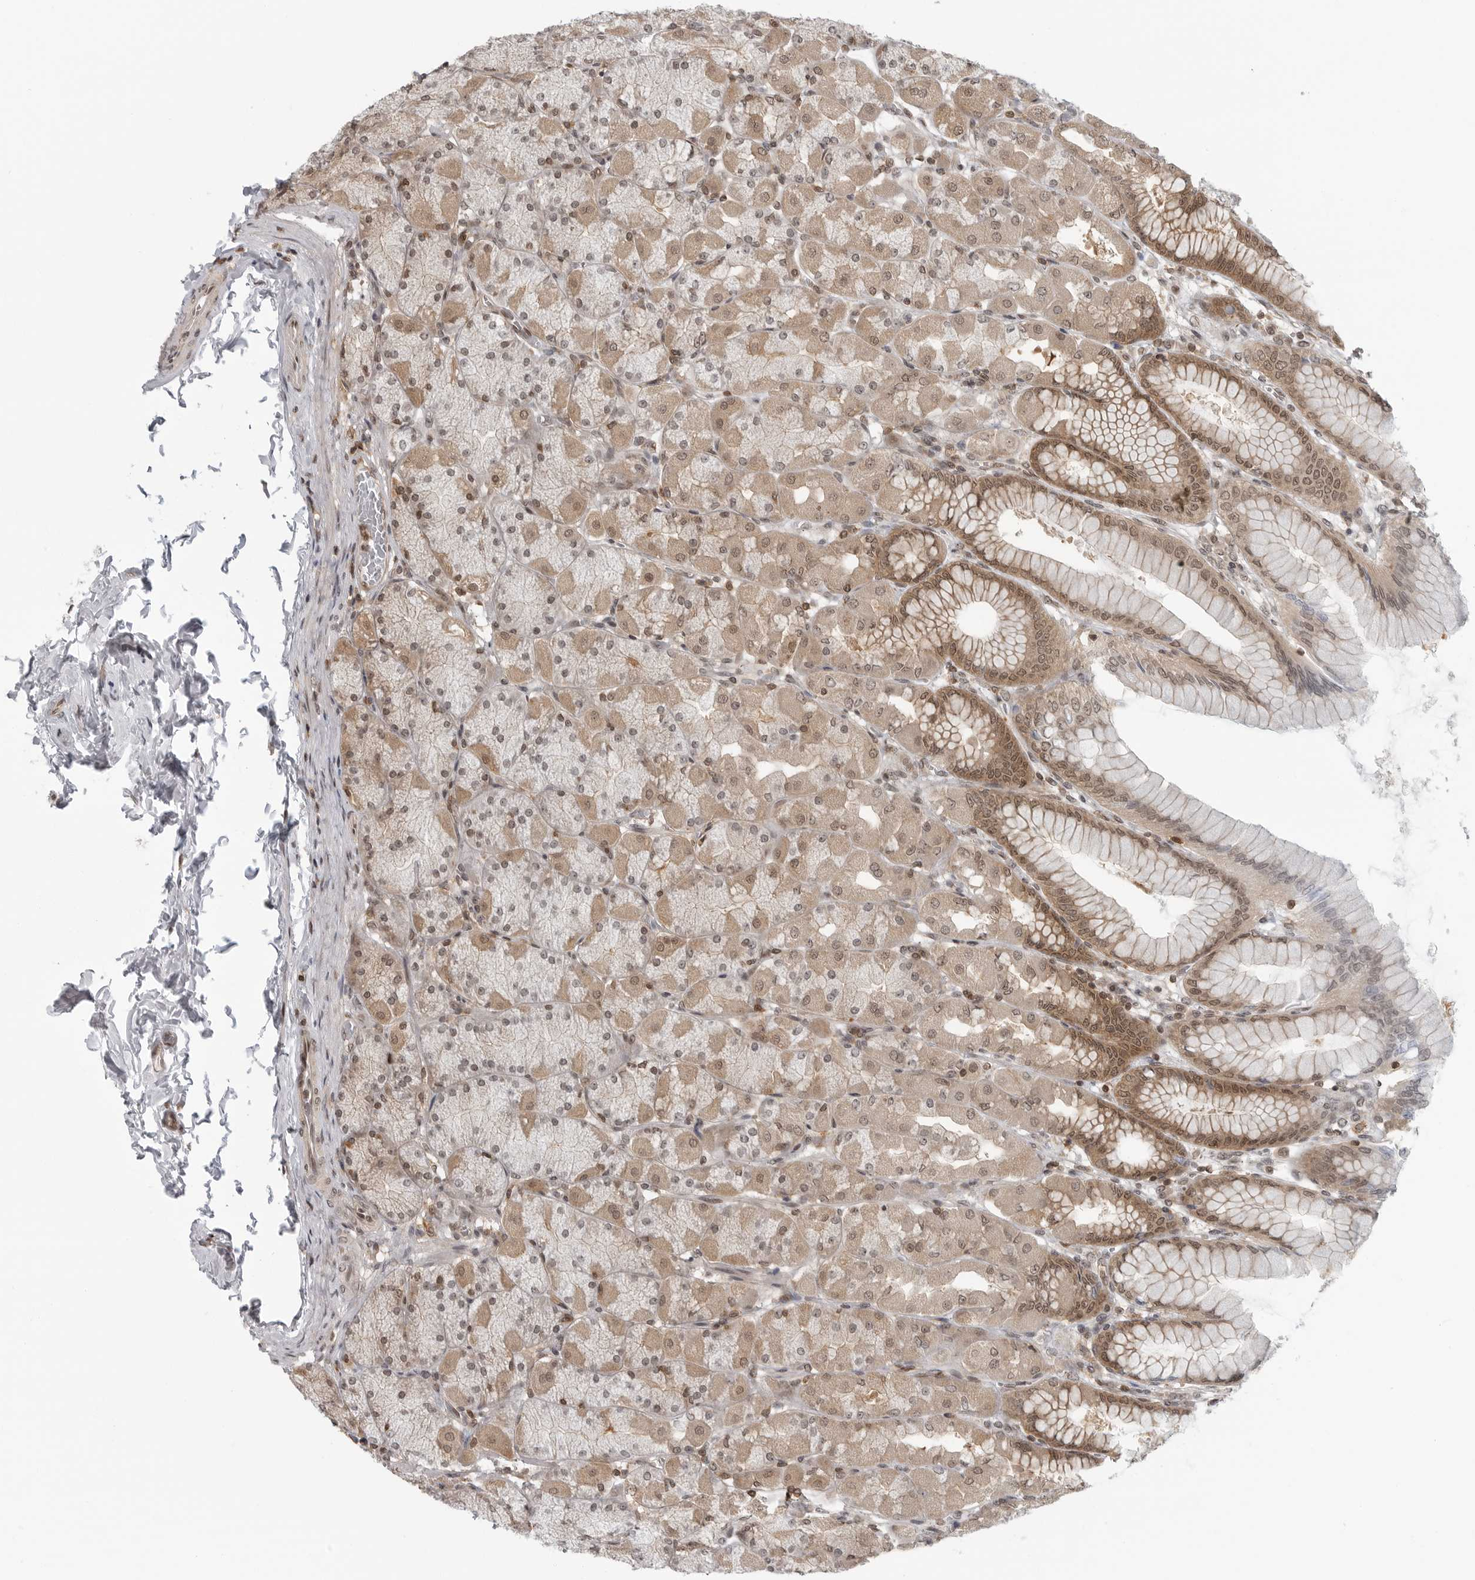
{"staining": {"intensity": "strong", "quantity": ">75%", "location": "cytoplasmic/membranous,nuclear"}, "tissue": "stomach", "cell_type": "Glandular cells", "image_type": "normal", "snomed": [{"axis": "morphology", "description": "Normal tissue, NOS"}, {"axis": "topography", "description": "Stomach, upper"}], "caption": "An image of human stomach stained for a protein displays strong cytoplasmic/membranous,nuclear brown staining in glandular cells.", "gene": "SZRD1", "patient": {"sex": "female", "age": 56}}